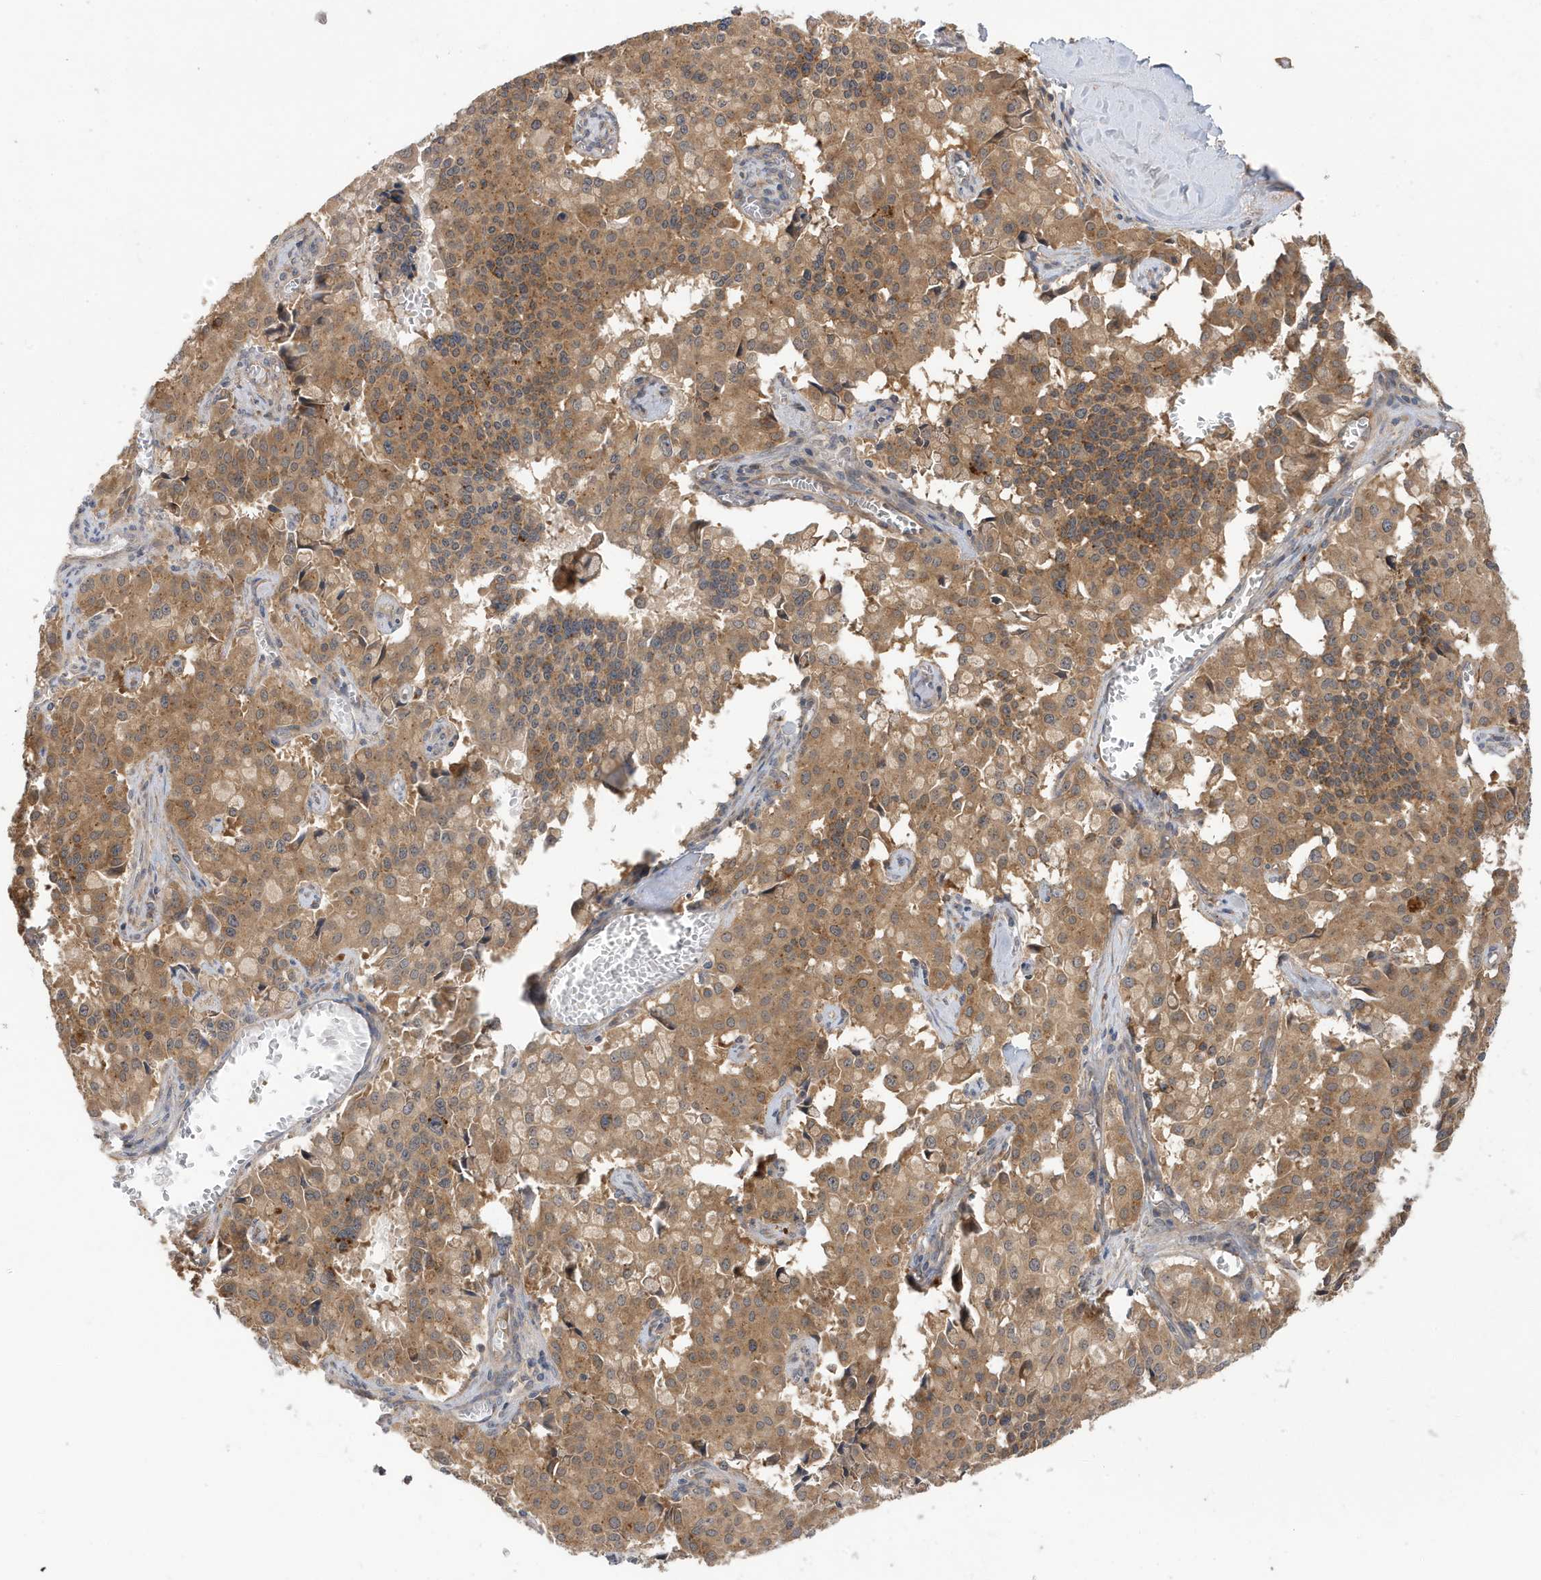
{"staining": {"intensity": "moderate", "quantity": ">75%", "location": "cytoplasmic/membranous"}, "tissue": "pancreatic cancer", "cell_type": "Tumor cells", "image_type": "cancer", "snomed": [{"axis": "morphology", "description": "Adenocarcinoma, NOS"}, {"axis": "topography", "description": "Pancreas"}], "caption": "High-magnification brightfield microscopy of adenocarcinoma (pancreatic) stained with DAB (brown) and counterstained with hematoxylin (blue). tumor cells exhibit moderate cytoplasmic/membranous expression is seen in about>75% of cells.", "gene": "LAPTM4A", "patient": {"sex": "male", "age": 65}}